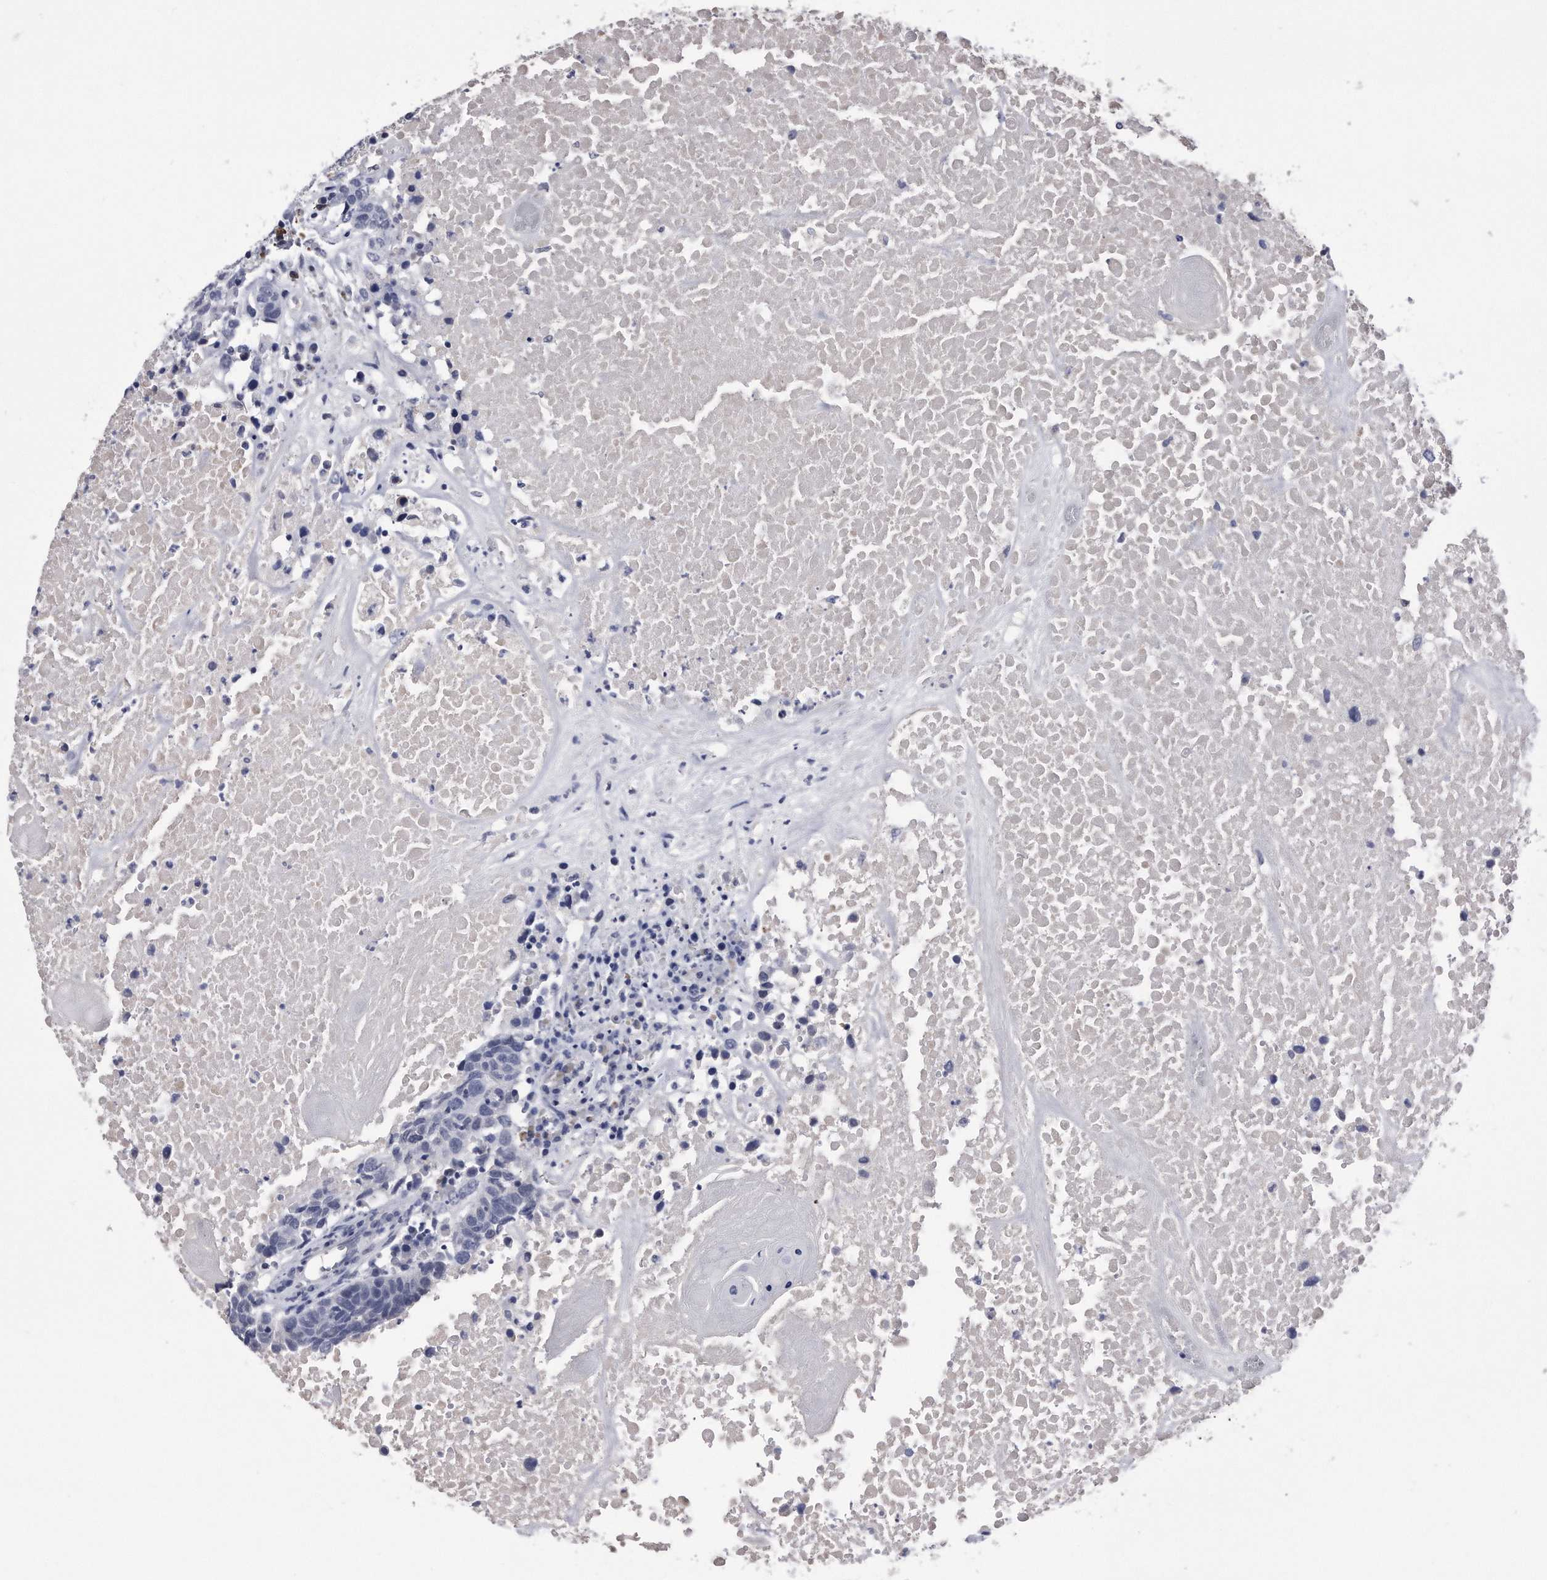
{"staining": {"intensity": "negative", "quantity": "none", "location": "none"}, "tissue": "head and neck cancer", "cell_type": "Tumor cells", "image_type": "cancer", "snomed": [{"axis": "morphology", "description": "Squamous cell carcinoma, NOS"}, {"axis": "topography", "description": "Head-Neck"}], "caption": "The IHC photomicrograph has no significant staining in tumor cells of head and neck squamous cell carcinoma tissue. The staining was performed using DAB (3,3'-diaminobenzidine) to visualize the protein expression in brown, while the nuclei were stained in blue with hematoxylin (Magnification: 20x).", "gene": "KCTD8", "patient": {"sex": "male", "age": 66}}